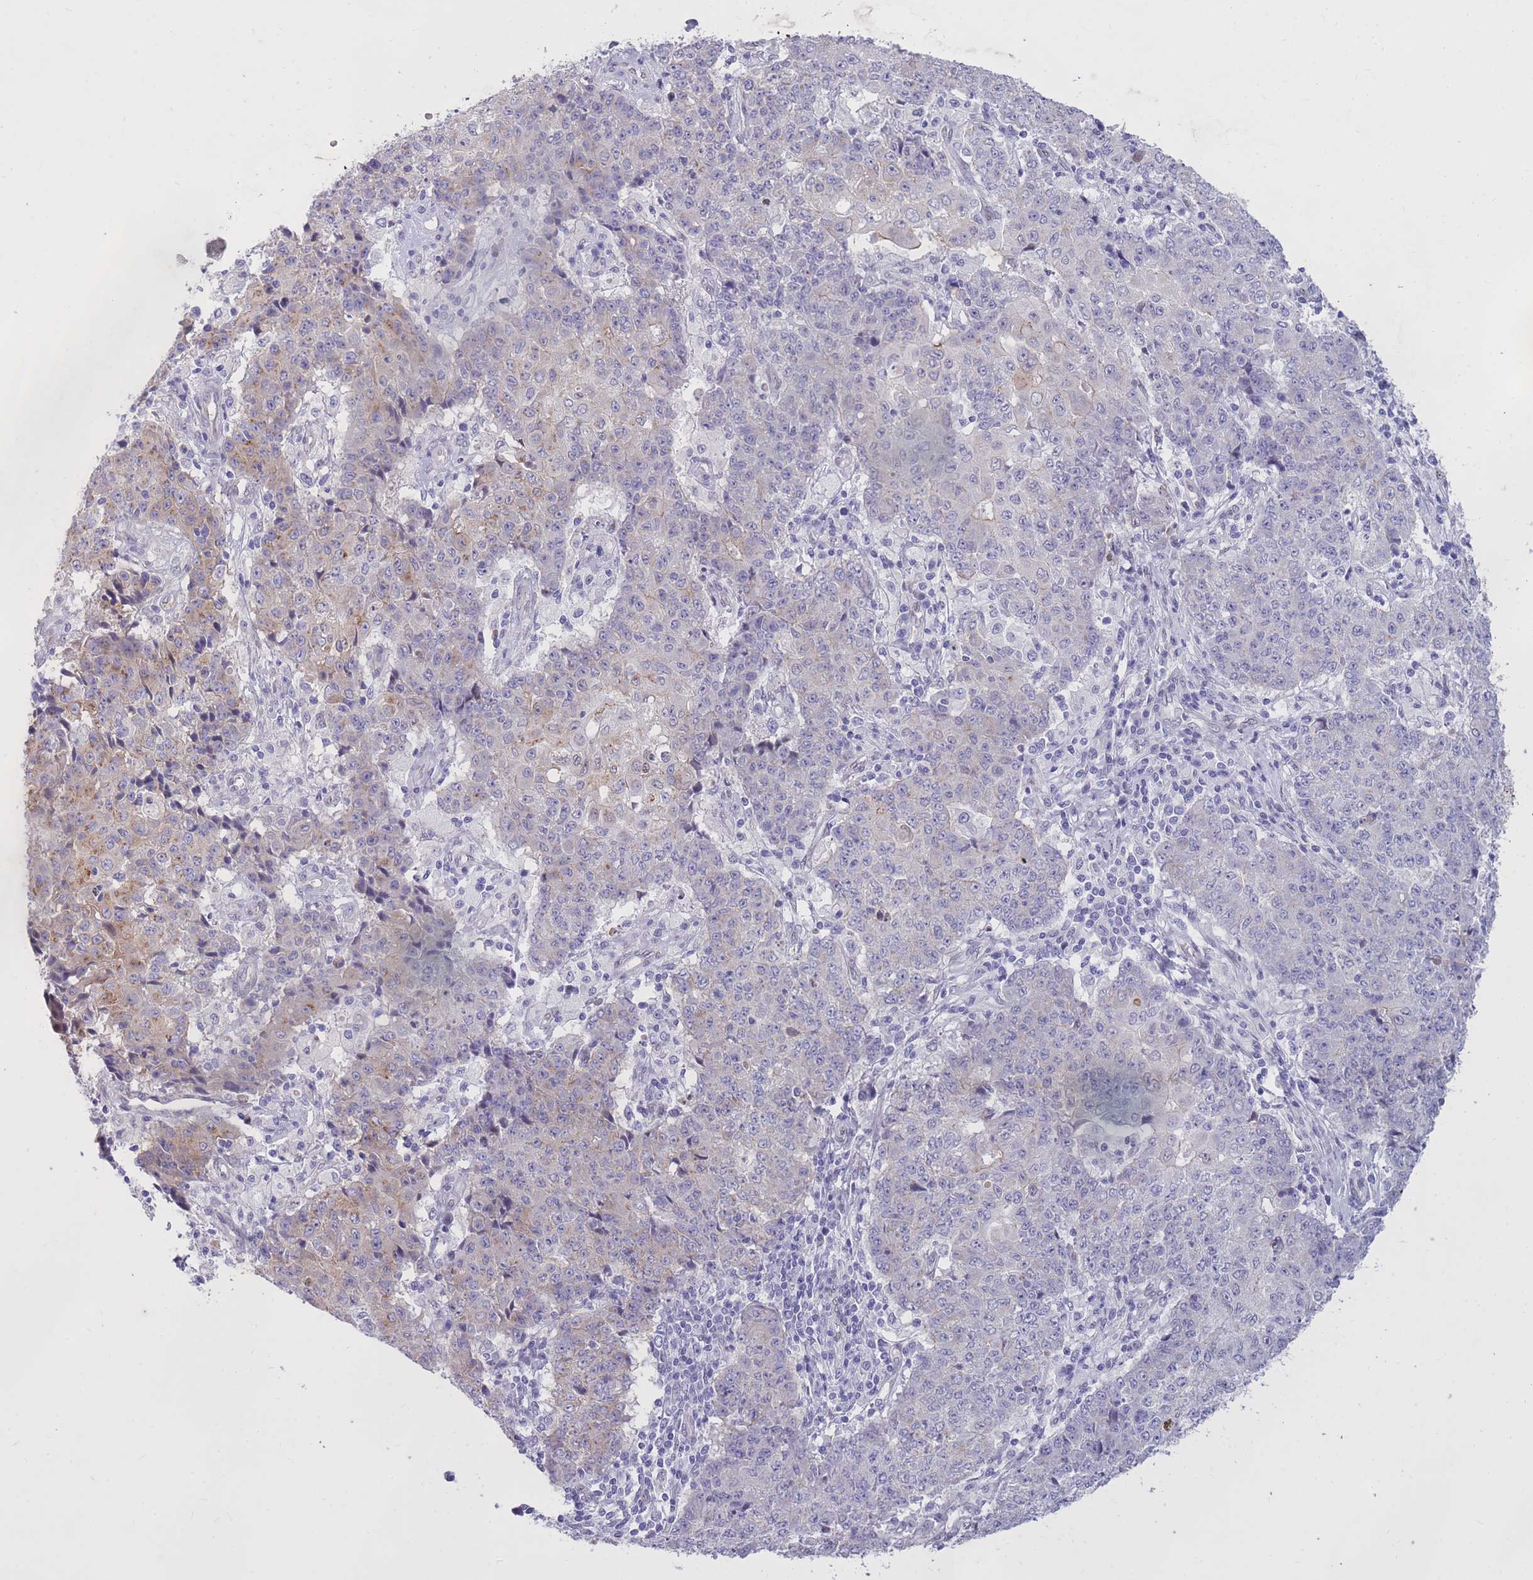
{"staining": {"intensity": "moderate", "quantity": "25%-75%", "location": "cytoplasmic/membranous"}, "tissue": "ovarian cancer", "cell_type": "Tumor cells", "image_type": "cancer", "snomed": [{"axis": "morphology", "description": "Carcinoma, endometroid"}, {"axis": "topography", "description": "Ovary"}], "caption": "IHC photomicrograph of neoplastic tissue: ovarian endometroid carcinoma stained using immunohistochemistry (IHC) displays medium levels of moderate protein expression localized specifically in the cytoplasmic/membranous of tumor cells, appearing as a cytoplasmic/membranous brown color.", "gene": "HOOK2", "patient": {"sex": "female", "age": 42}}